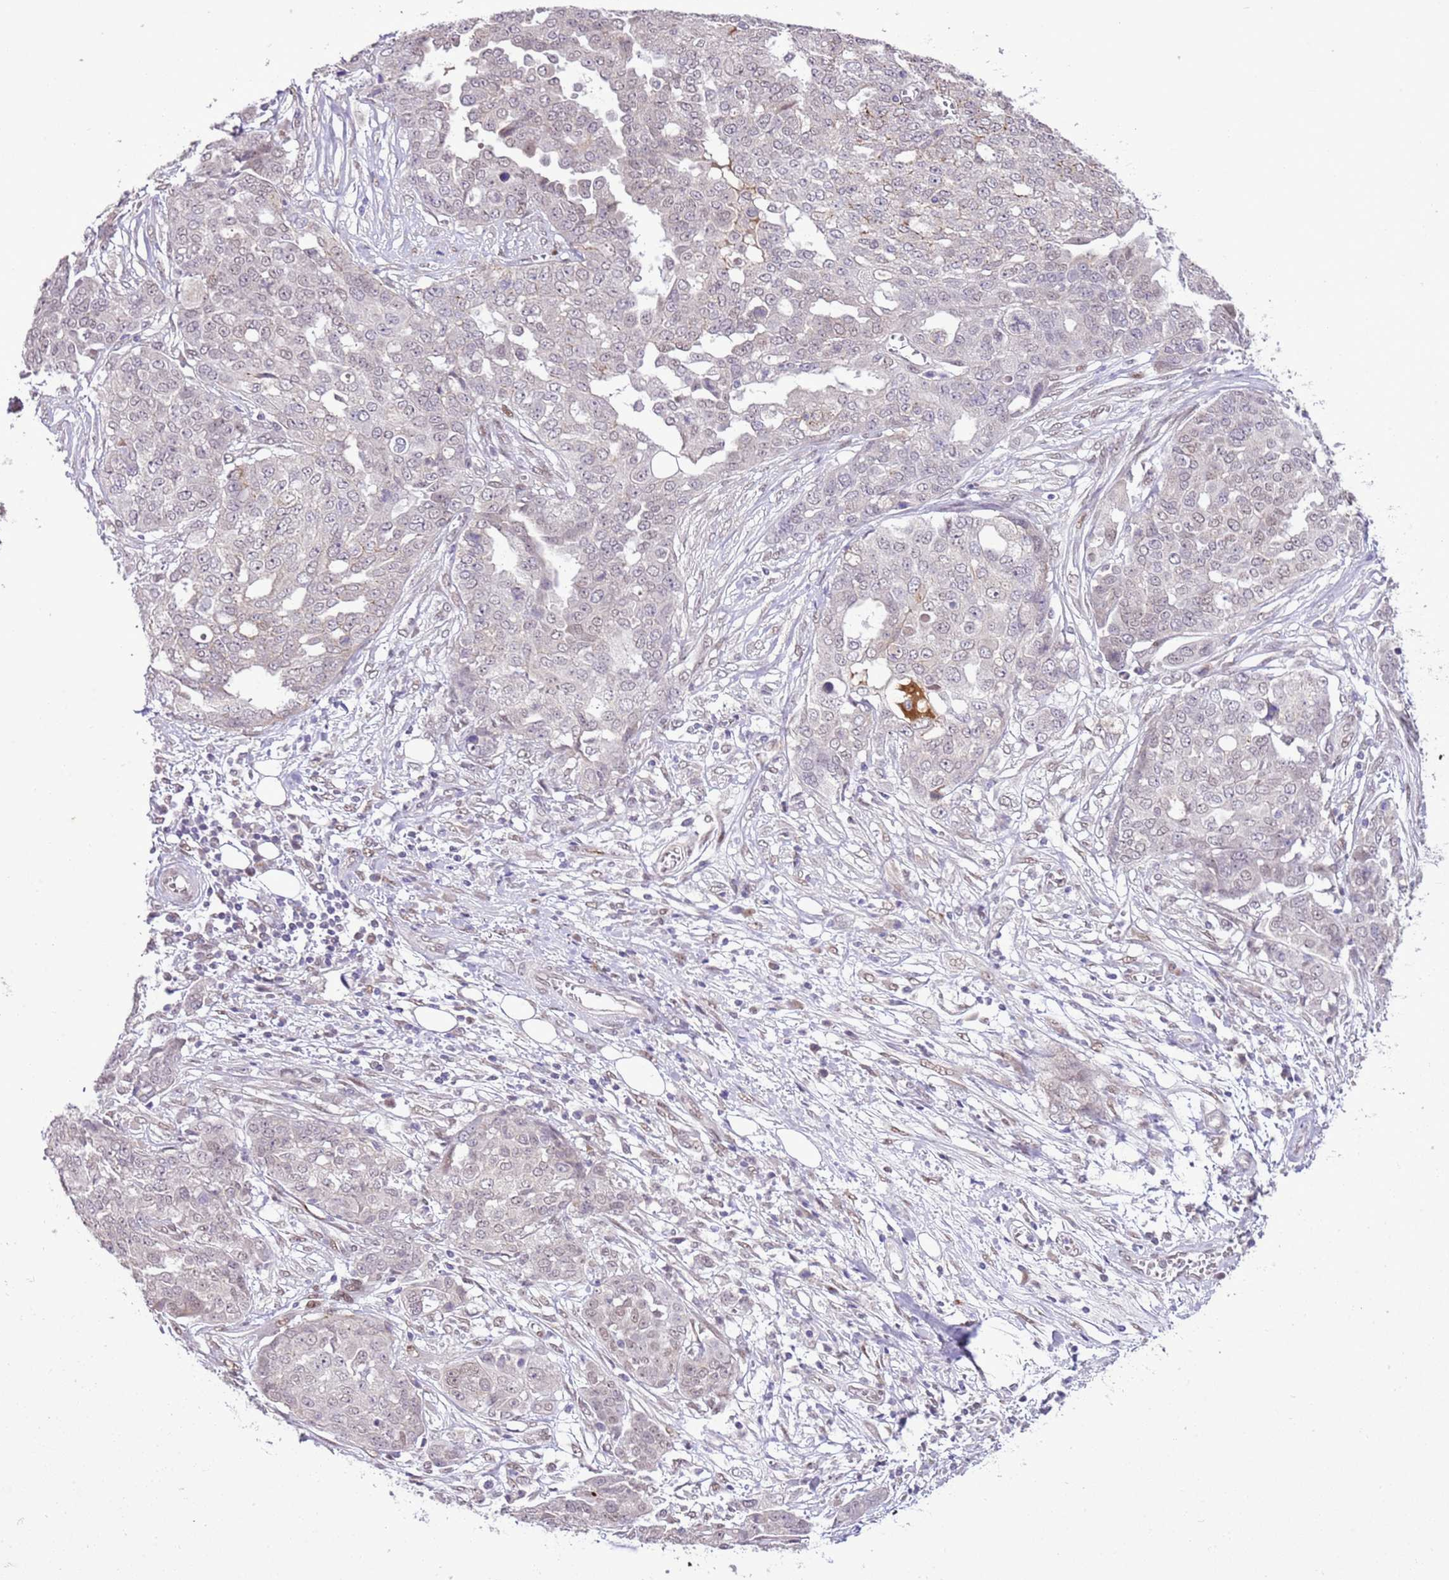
{"staining": {"intensity": "negative", "quantity": "none", "location": "none"}, "tissue": "ovarian cancer", "cell_type": "Tumor cells", "image_type": "cancer", "snomed": [{"axis": "morphology", "description": "Cystadenocarcinoma, serous, NOS"}, {"axis": "topography", "description": "Soft tissue"}, {"axis": "topography", "description": "Ovary"}], "caption": "The micrograph displays no staining of tumor cells in ovarian cancer.", "gene": "NACC2", "patient": {"sex": "female", "age": 57}}